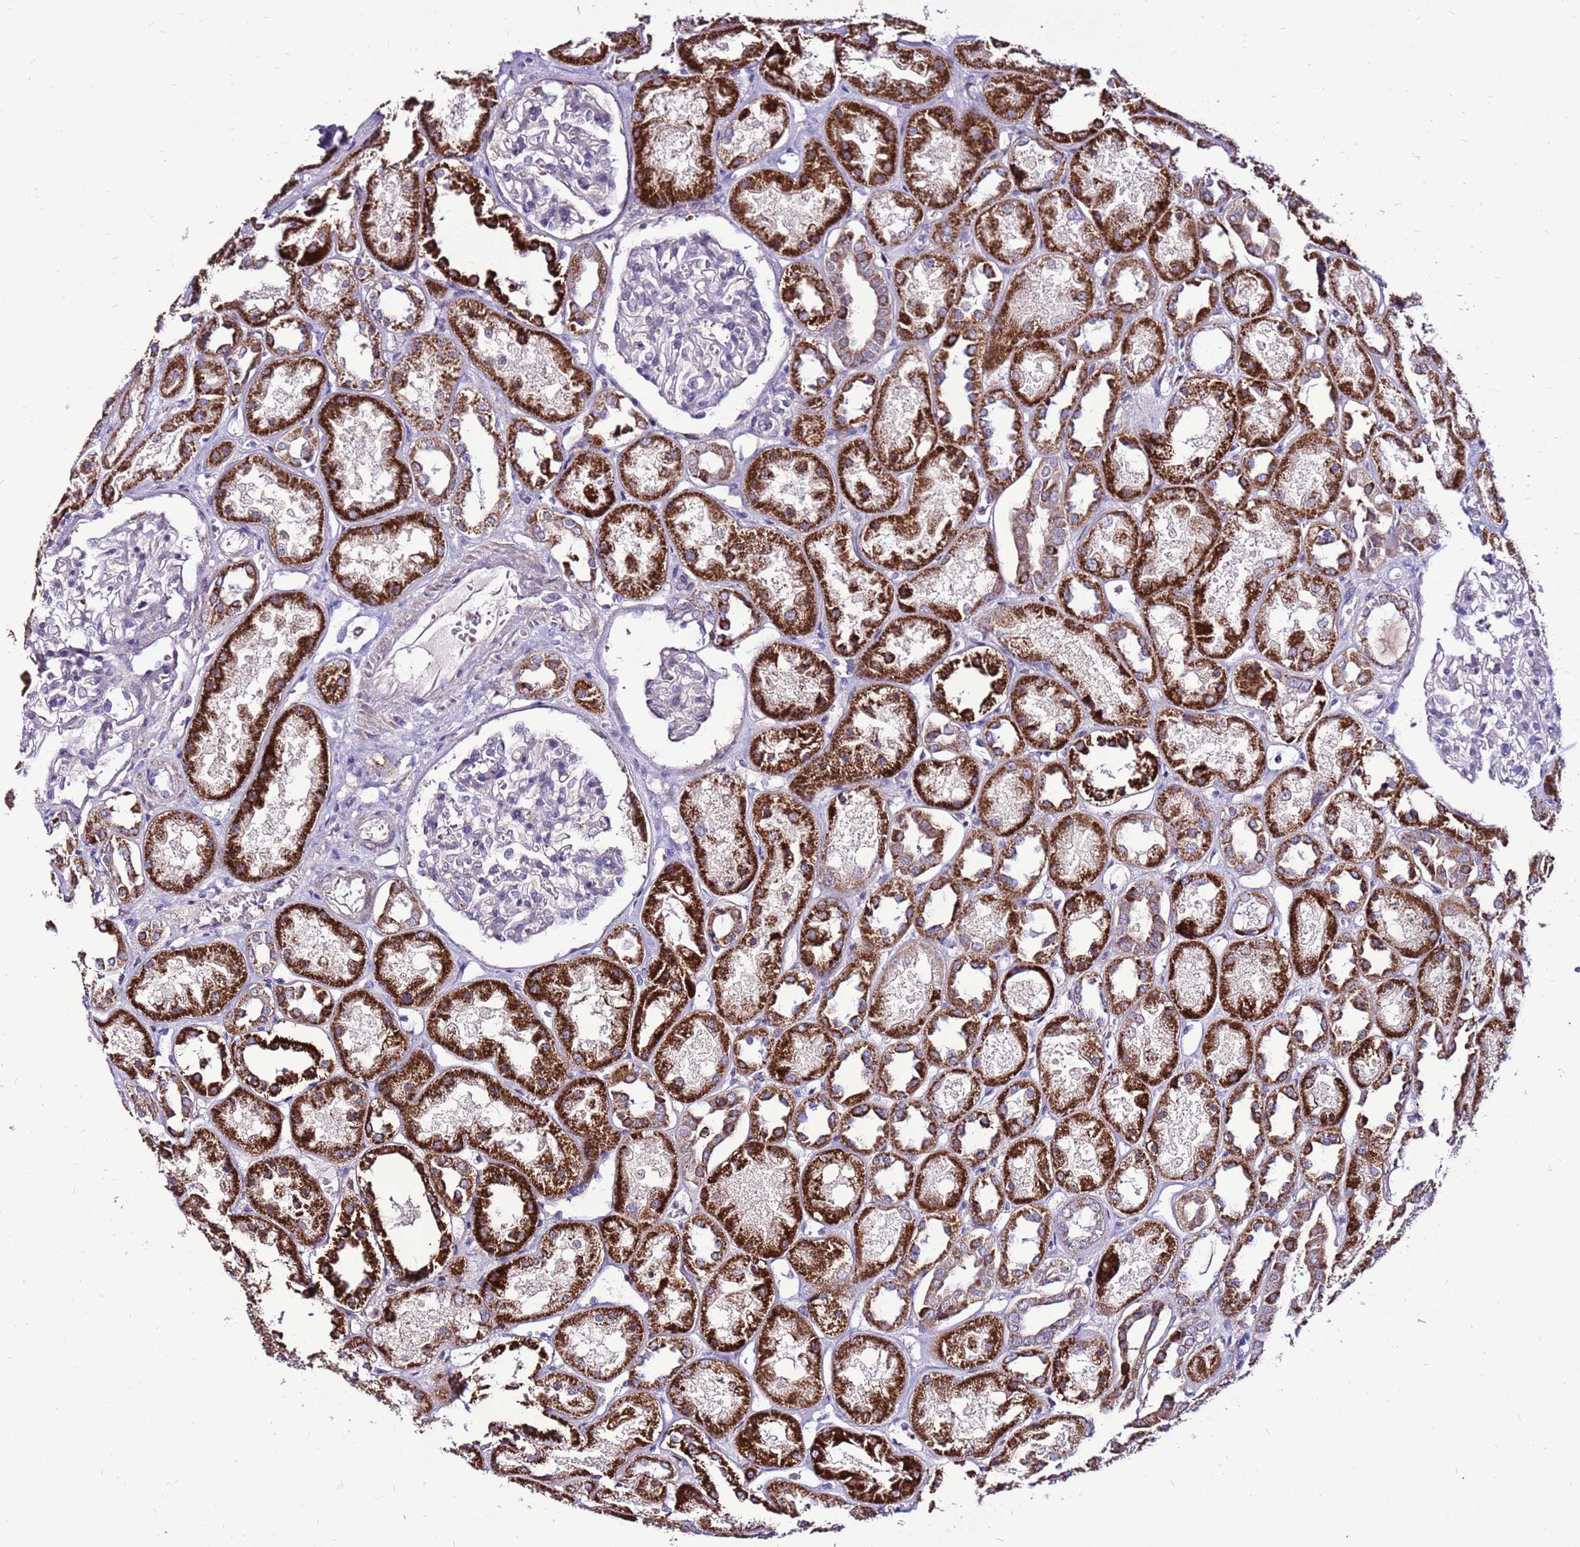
{"staining": {"intensity": "negative", "quantity": "none", "location": "none"}, "tissue": "kidney", "cell_type": "Cells in glomeruli", "image_type": "normal", "snomed": [{"axis": "morphology", "description": "Normal tissue, NOS"}, {"axis": "topography", "description": "Kidney"}], "caption": "High power microscopy photomicrograph of an IHC micrograph of unremarkable kidney, revealing no significant positivity in cells in glomeruli.", "gene": "SPSB3", "patient": {"sex": "male", "age": 70}}